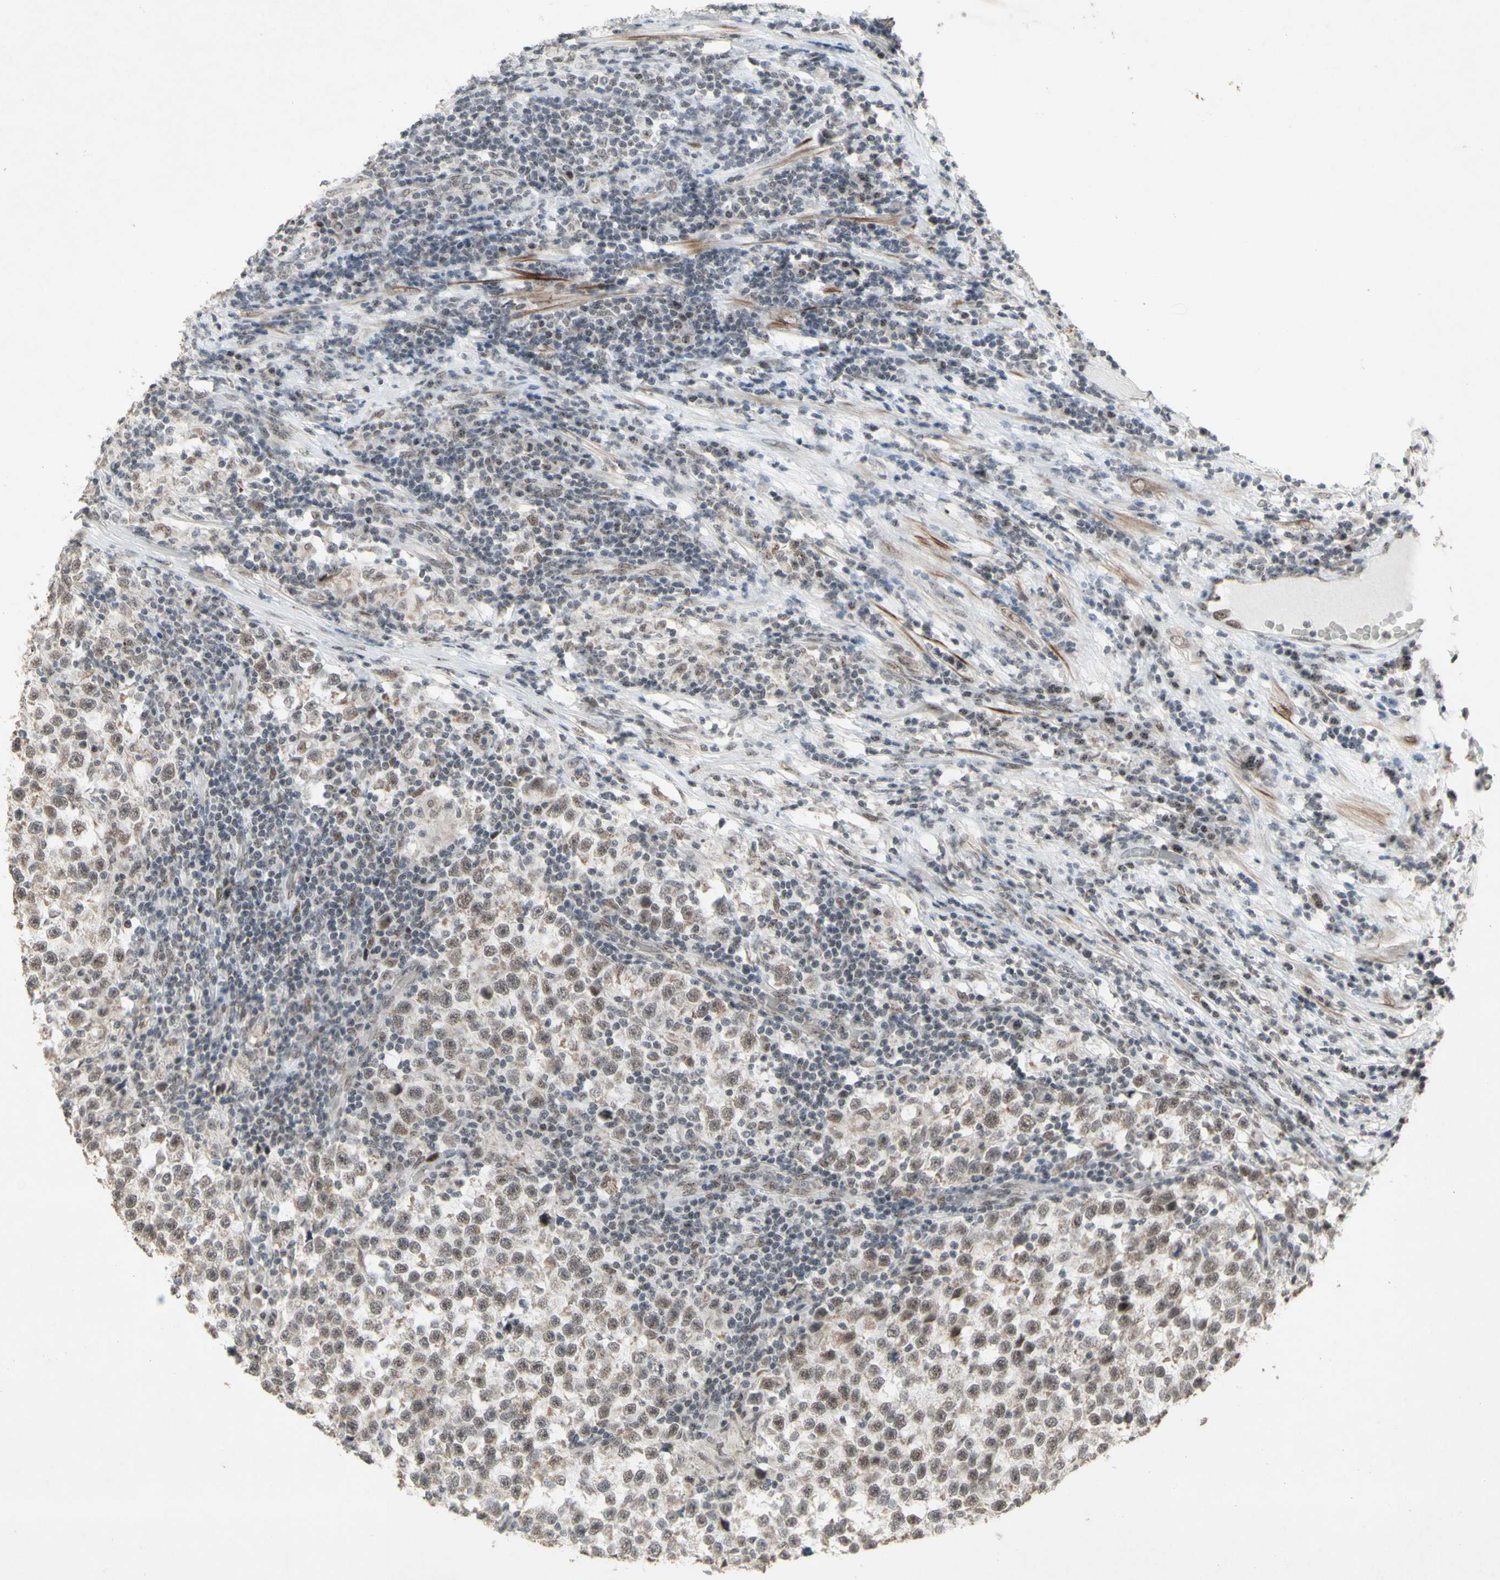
{"staining": {"intensity": "moderate", "quantity": ">75%", "location": "nuclear"}, "tissue": "testis cancer", "cell_type": "Tumor cells", "image_type": "cancer", "snomed": [{"axis": "morphology", "description": "Seminoma, NOS"}, {"axis": "topography", "description": "Testis"}], "caption": "High-power microscopy captured an immunohistochemistry (IHC) photomicrograph of testis cancer (seminoma), revealing moderate nuclear positivity in about >75% of tumor cells.", "gene": "CENPB", "patient": {"sex": "male", "age": 43}}